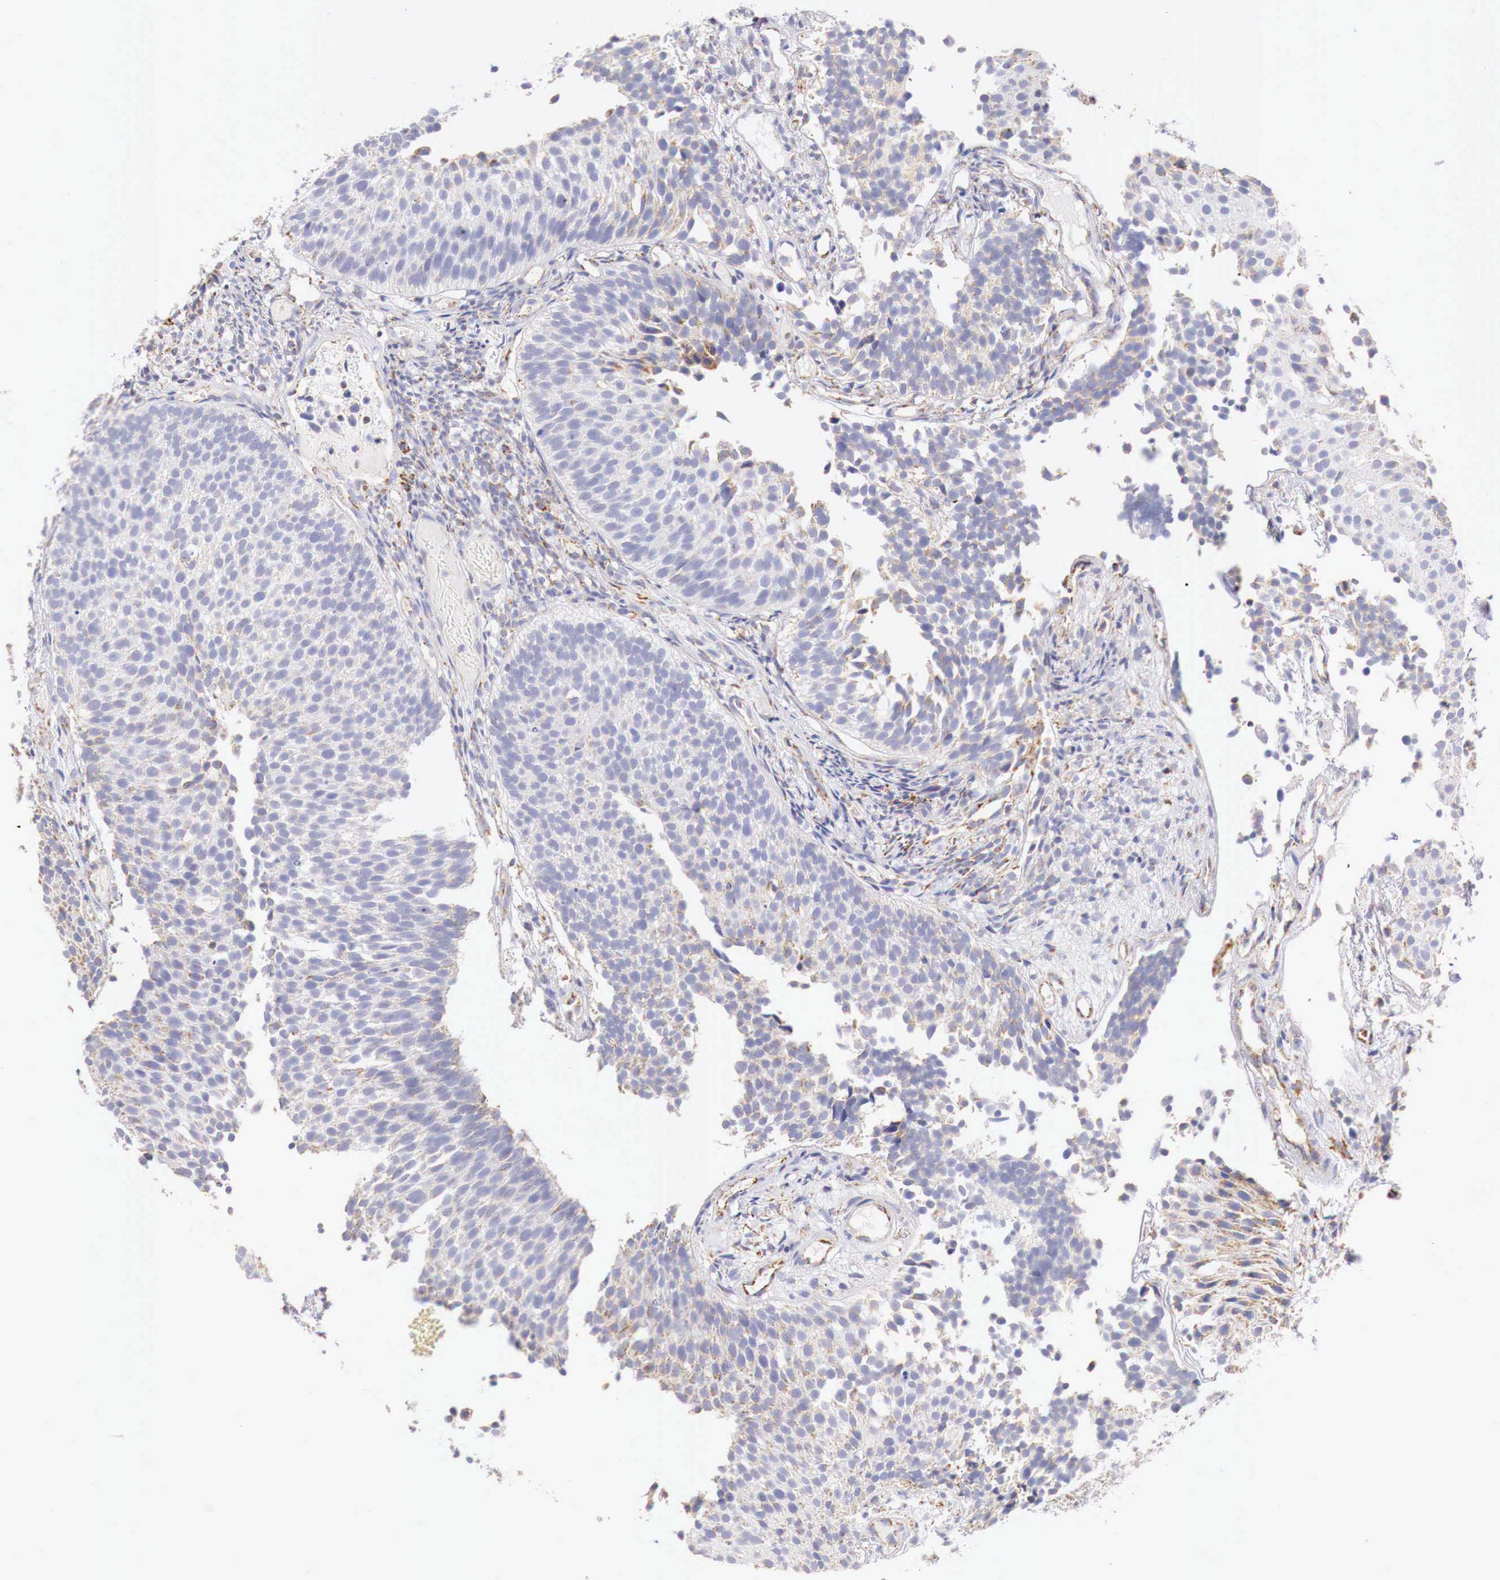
{"staining": {"intensity": "weak", "quantity": "<25%", "location": "cytoplasmic/membranous"}, "tissue": "urothelial cancer", "cell_type": "Tumor cells", "image_type": "cancer", "snomed": [{"axis": "morphology", "description": "Urothelial carcinoma, Low grade"}, {"axis": "topography", "description": "Urinary bladder"}], "caption": "Low-grade urothelial carcinoma was stained to show a protein in brown. There is no significant staining in tumor cells. The staining was performed using DAB to visualize the protein expression in brown, while the nuclei were stained in blue with hematoxylin (Magnification: 20x).", "gene": "IDH3G", "patient": {"sex": "male", "age": 85}}